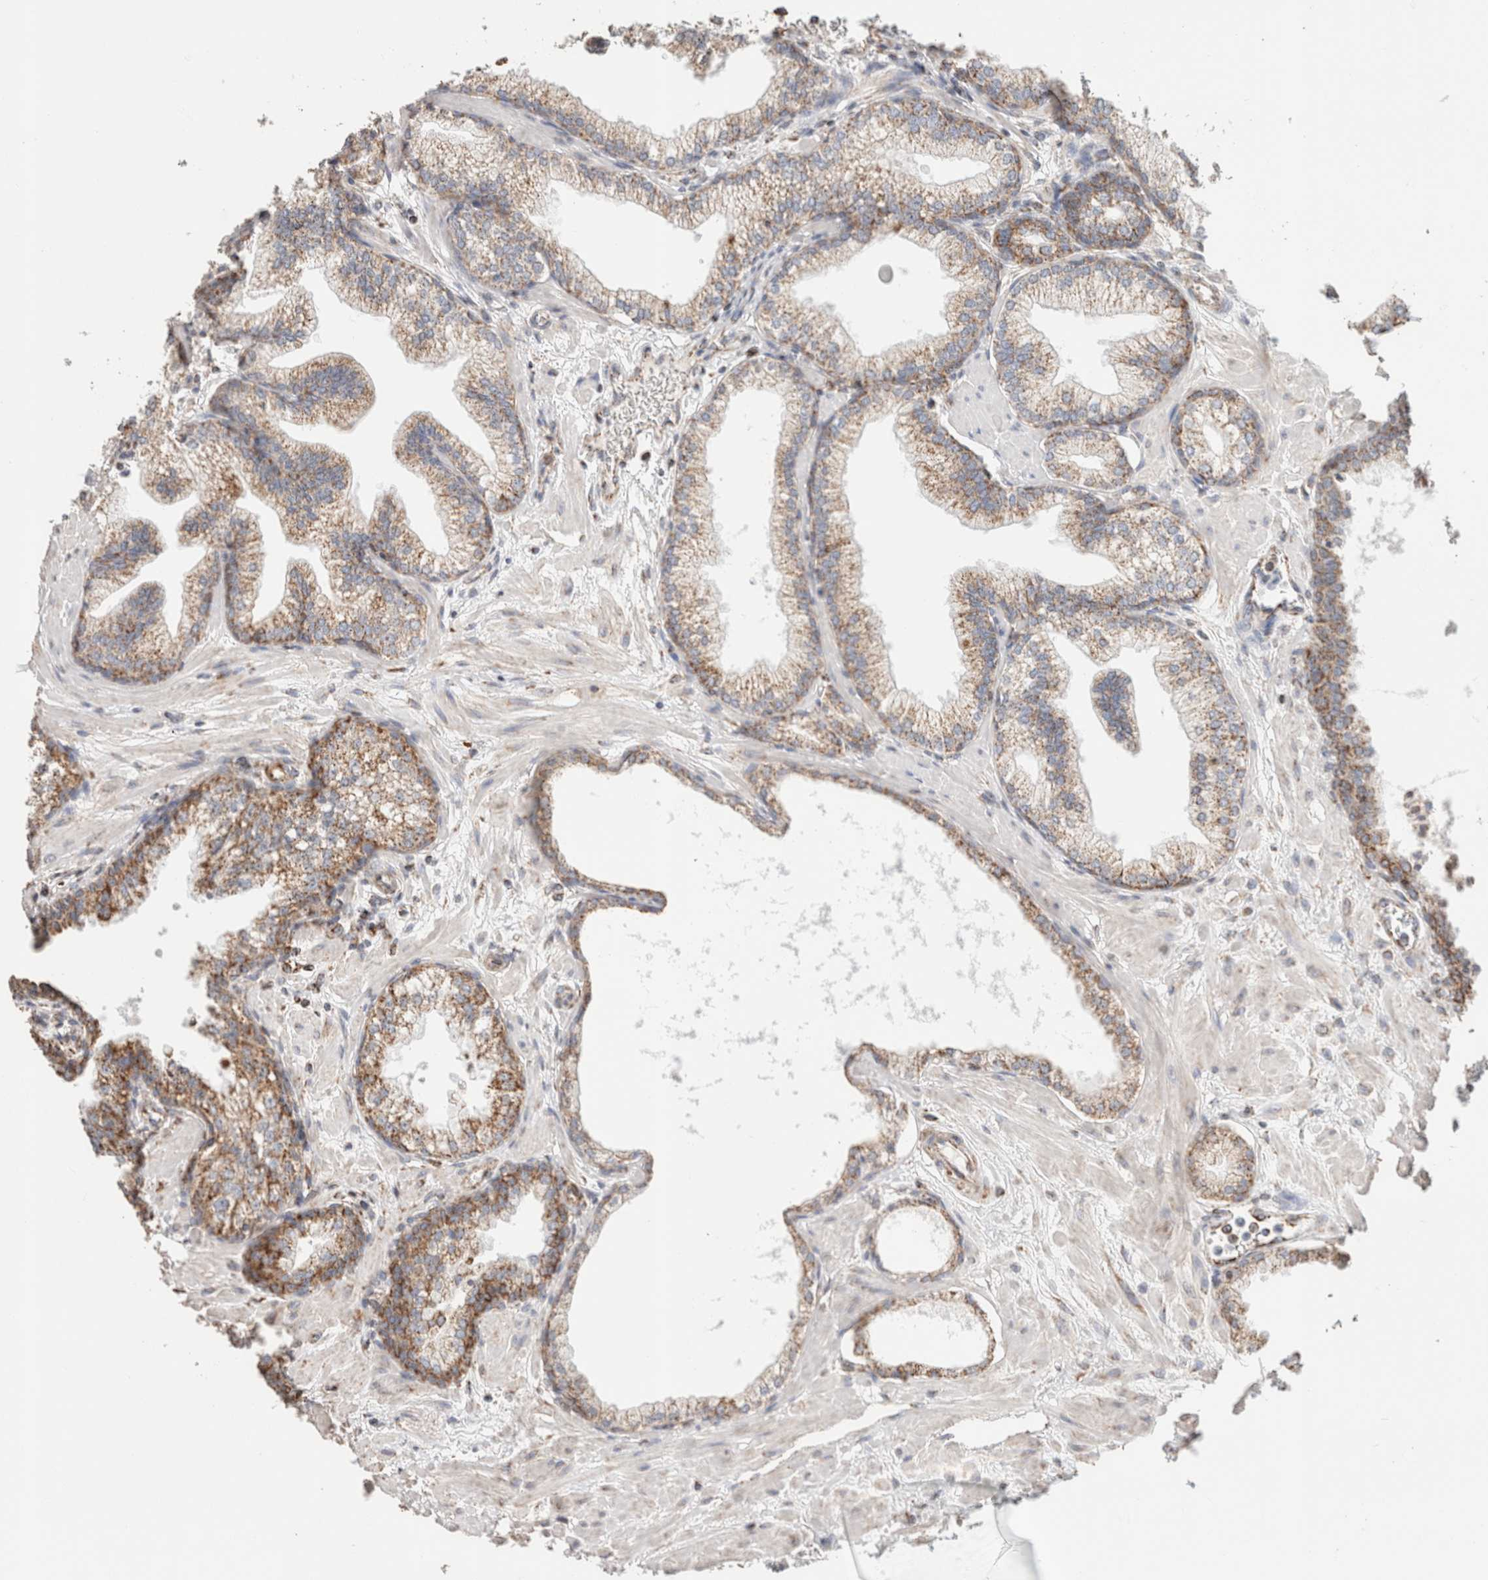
{"staining": {"intensity": "moderate", "quantity": ">75%", "location": "cytoplasmic/membranous"}, "tissue": "prostate", "cell_type": "Glandular cells", "image_type": "normal", "snomed": [{"axis": "morphology", "description": "Normal tissue, NOS"}, {"axis": "morphology", "description": "Urothelial carcinoma, Low grade"}, {"axis": "topography", "description": "Urinary bladder"}, {"axis": "topography", "description": "Prostate"}], "caption": "Immunohistochemical staining of benign prostate demonstrates >75% levels of moderate cytoplasmic/membranous protein positivity in approximately >75% of glandular cells. The protein of interest is stained brown, and the nuclei are stained in blue (DAB IHC with brightfield microscopy, high magnification).", "gene": "C1QBP", "patient": {"sex": "male", "age": 60}}